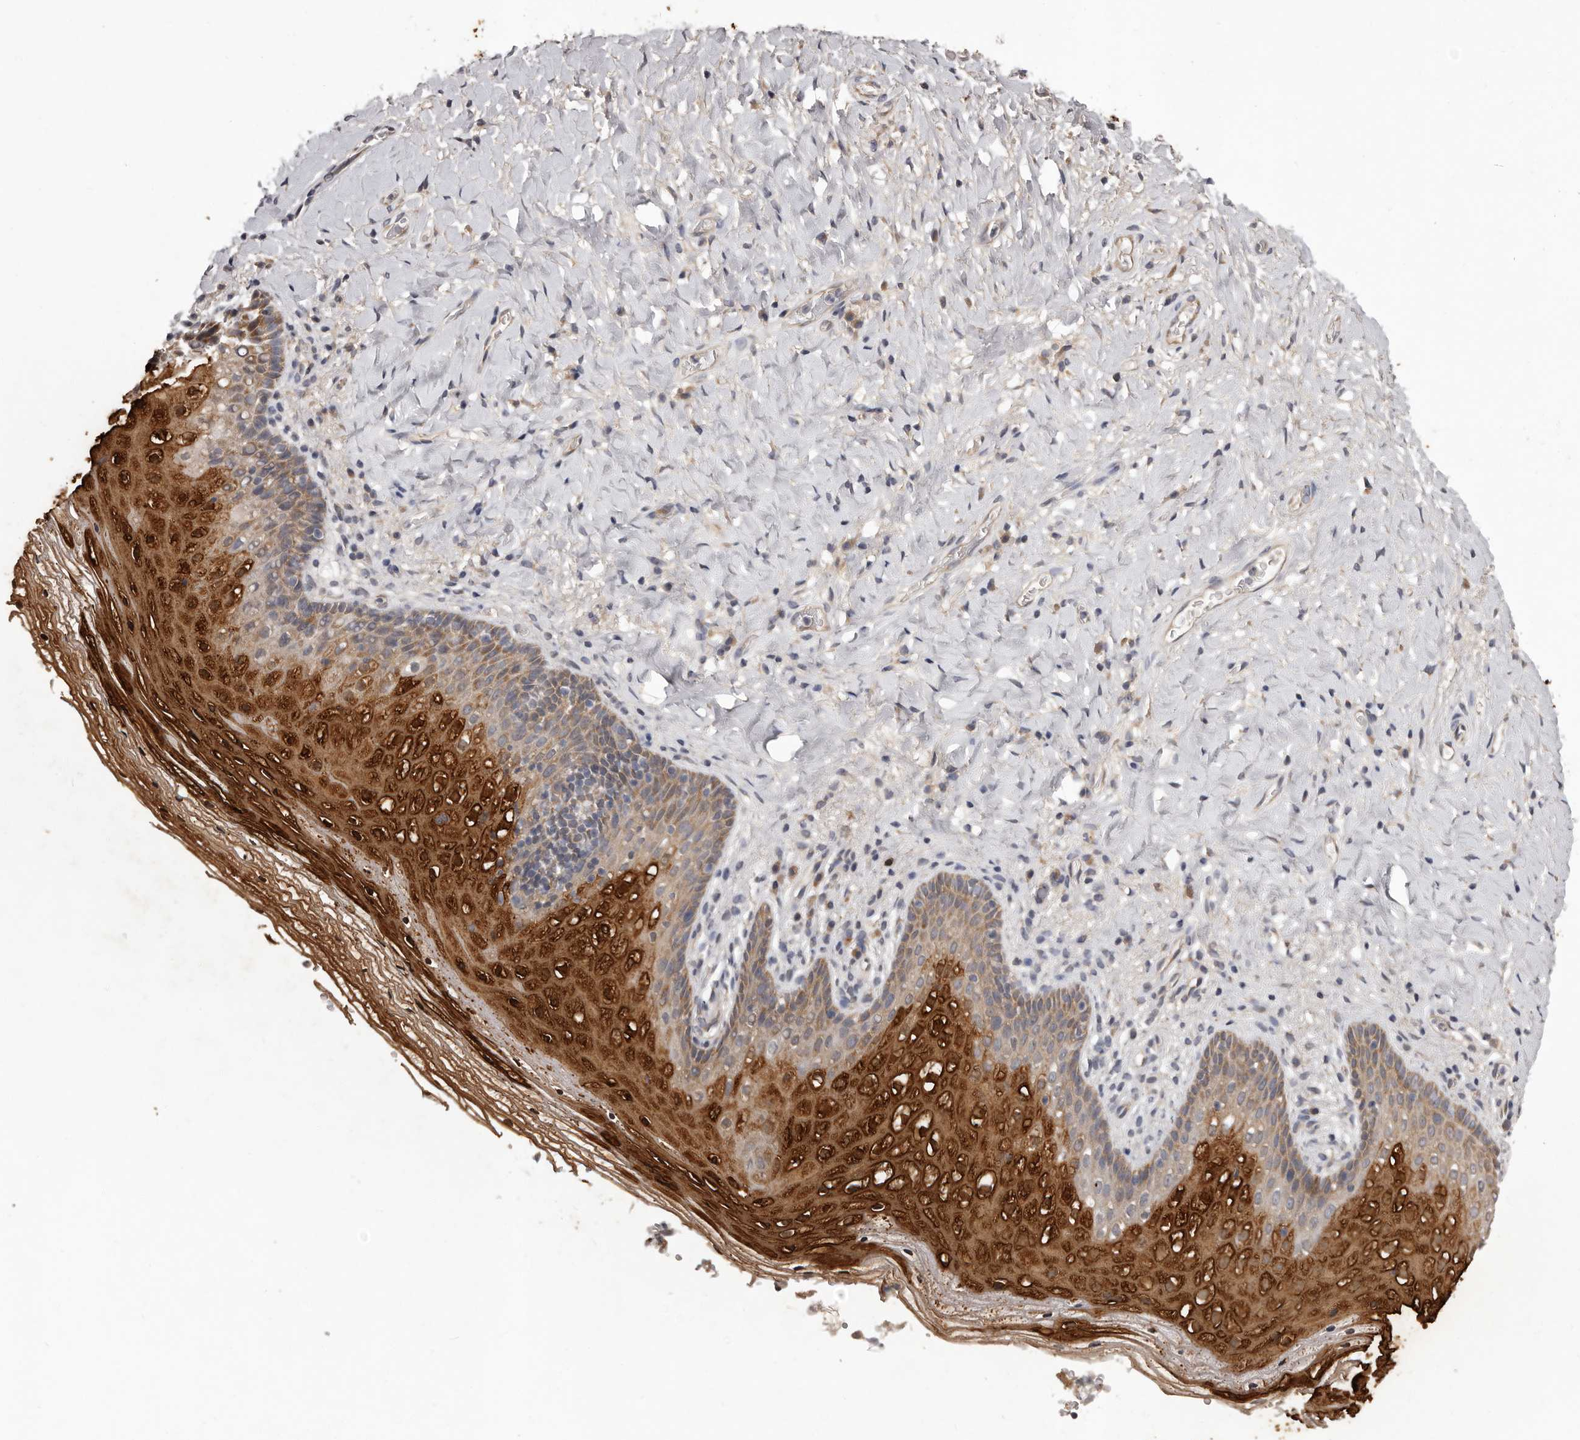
{"staining": {"intensity": "strong", "quantity": "25%-75%", "location": "cytoplasmic/membranous,nuclear"}, "tissue": "vagina", "cell_type": "Squamous epithelial cells", "image_type": "normal", "snomed": [{"axis": "morphology", "description": "Normal tissue, NOS"}, {"axis": "topography", "description": "Vagina"}], "caption": "Vagina stained with IHC demonstrates strong cytoplasmic/membranous,nuclear expression in about 25%-75% of squamous epithelial cells.", "gene": "MED8", "patient": {"sex": "female", "age": 60}}